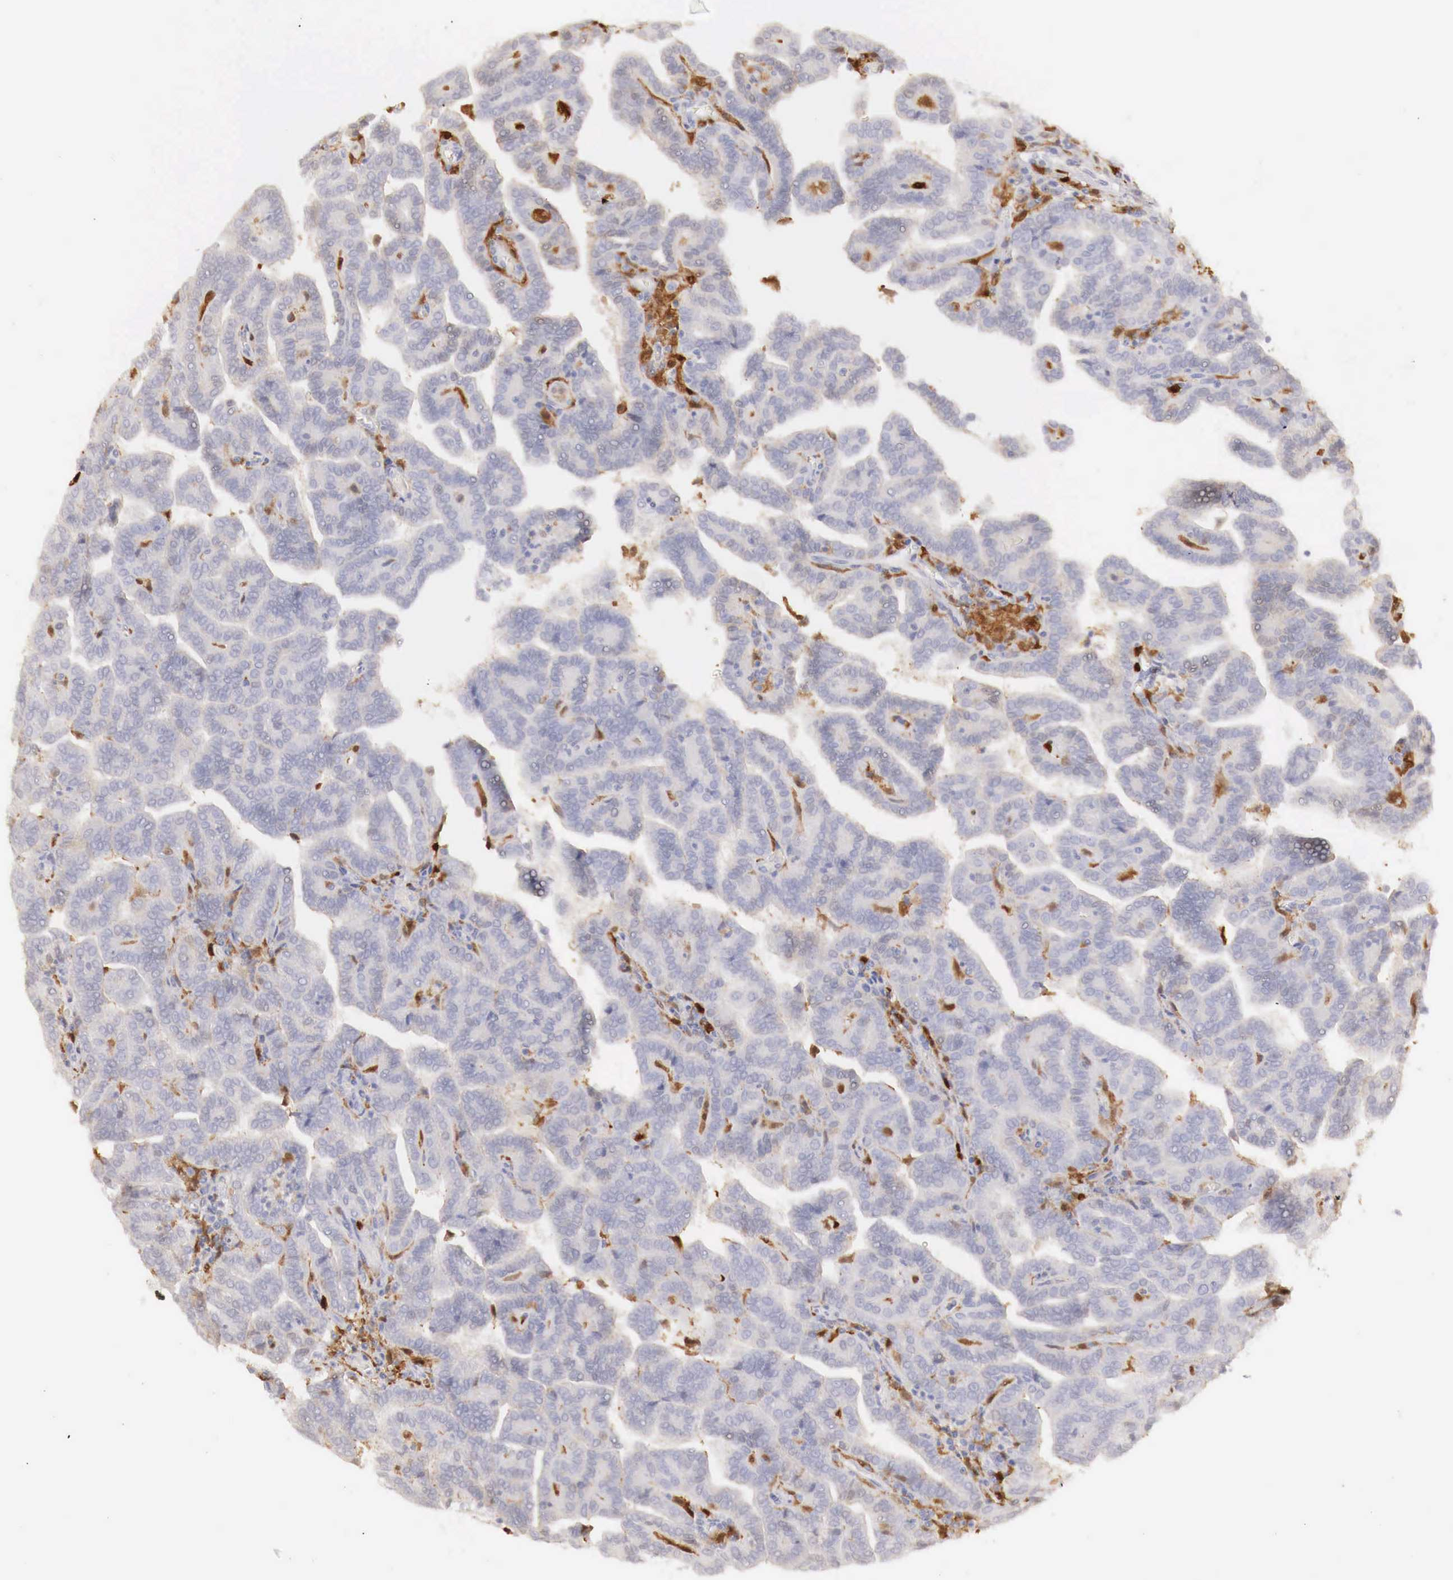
{"staining": {"intensity": "weak", "quantity": "<25%", "location": "cytoplasmic/membranous"}, "tissue": "renal cancer", "cell_type": "Tumor cells", "image_type": "cancer", "snomed": [{"axis": "morphology", "description": "Adenocarcinoma, NOS"}, {"axis": "topography", "description": "Kidney"}], "caption": "A high-resolution image shows immunohistochemistry staining of adenocarcinoma (renal), which shows no significant expression in tumor cells.", "gene": "RENBP", "patient": {"sex": "male", "age": 61}}